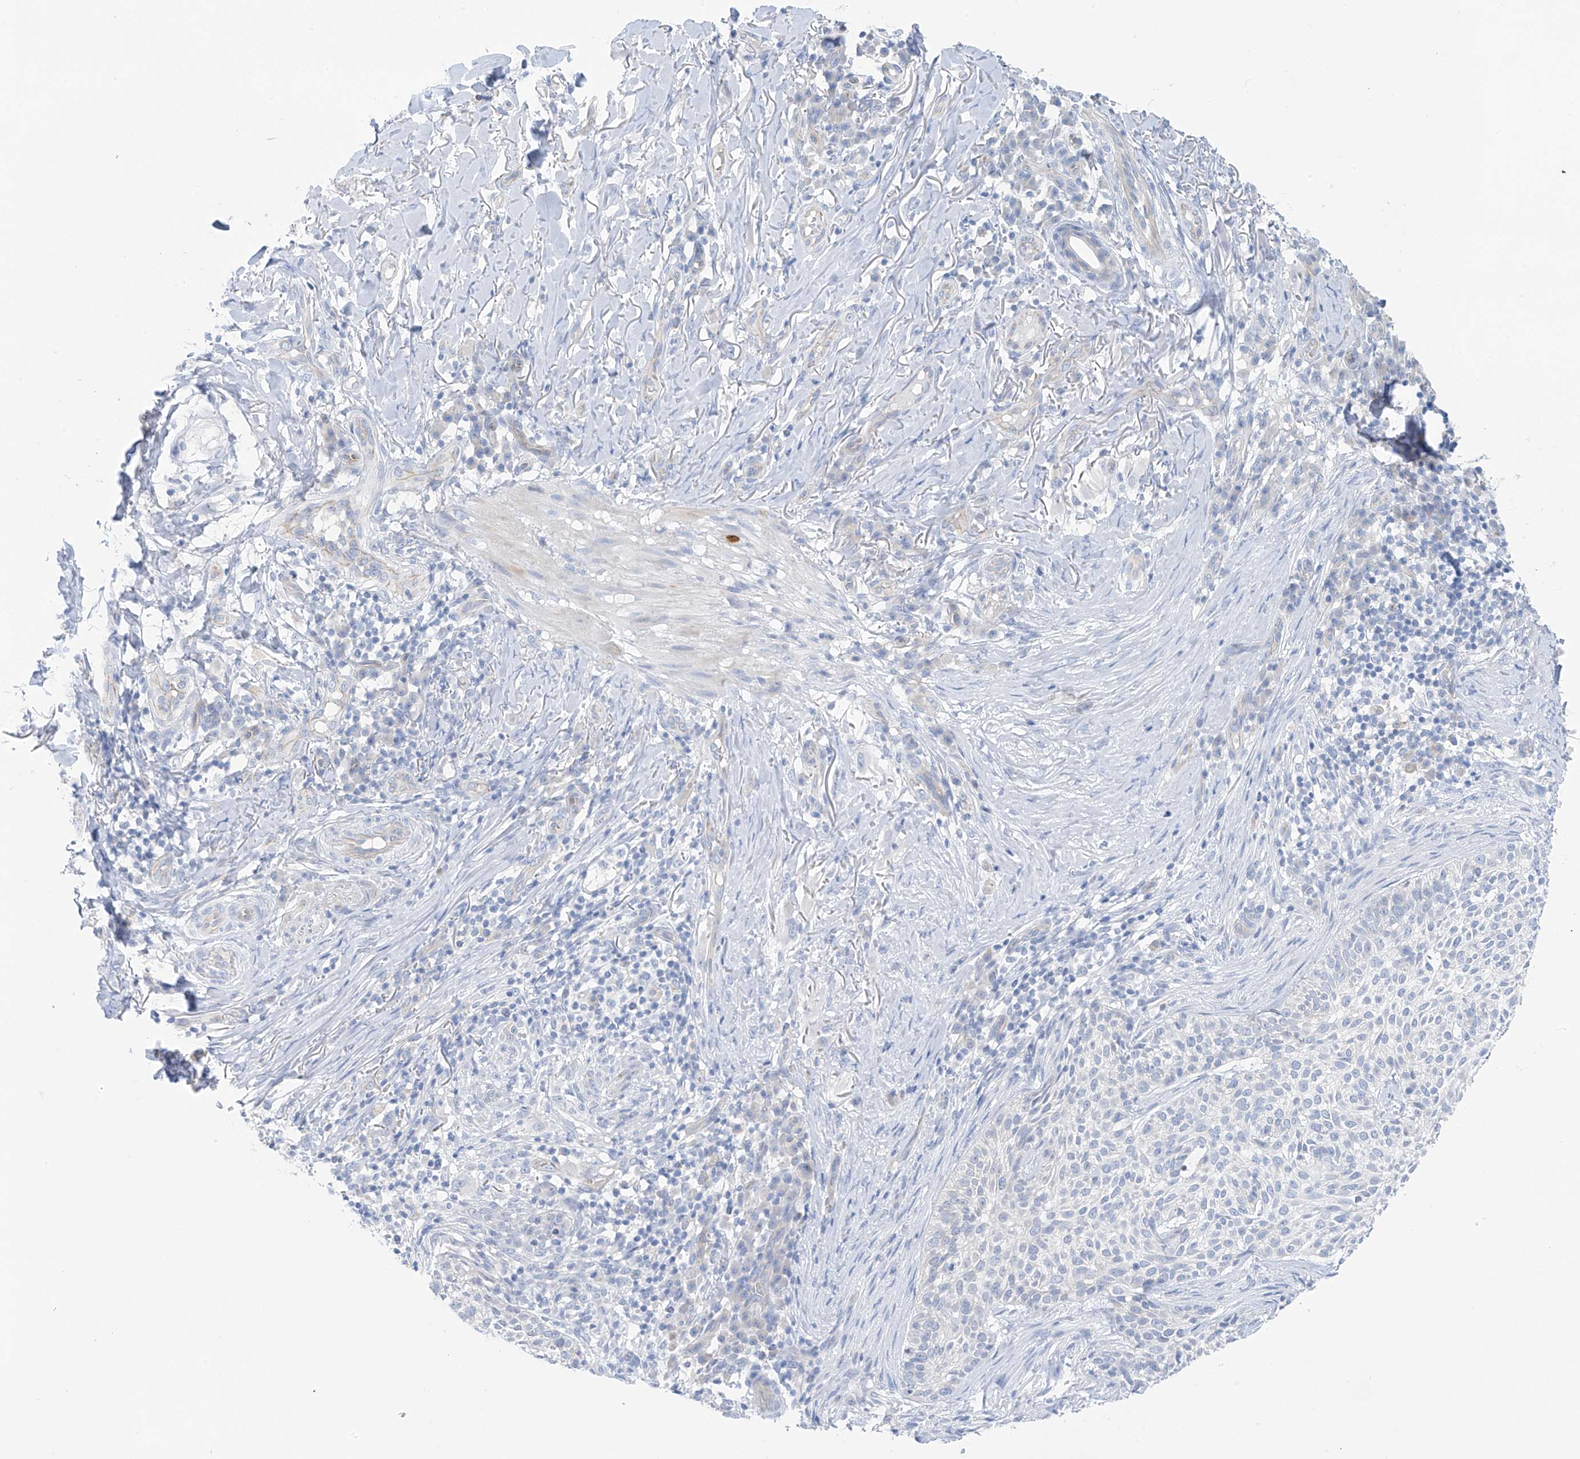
{"staining": {"intensity": "negative", "quantity": "none", "location": "none"}, "tissue": "skin cancer", "cell_type": "Tumor cells", "image_type": "cancer", "snomed": [{"axis": "morphology", "description": "Basal cell carcinoma"}, {"axis": "topography", "description": "Skin"}], "caption": "Immunohistochemistry (IHC) photomicrograph of neoplastic tissue: skin cancer stained with DAB (3,3'-diaminobenzidine) displays no significant protein staining in tumor cells. (DAB (3,3'-diaminobenzidine) immunohistochemistry (IHC) with hematoxylin counter stain).", "gene": "PIK3C2B", "patient": {"sex": "female", "age": 64}}